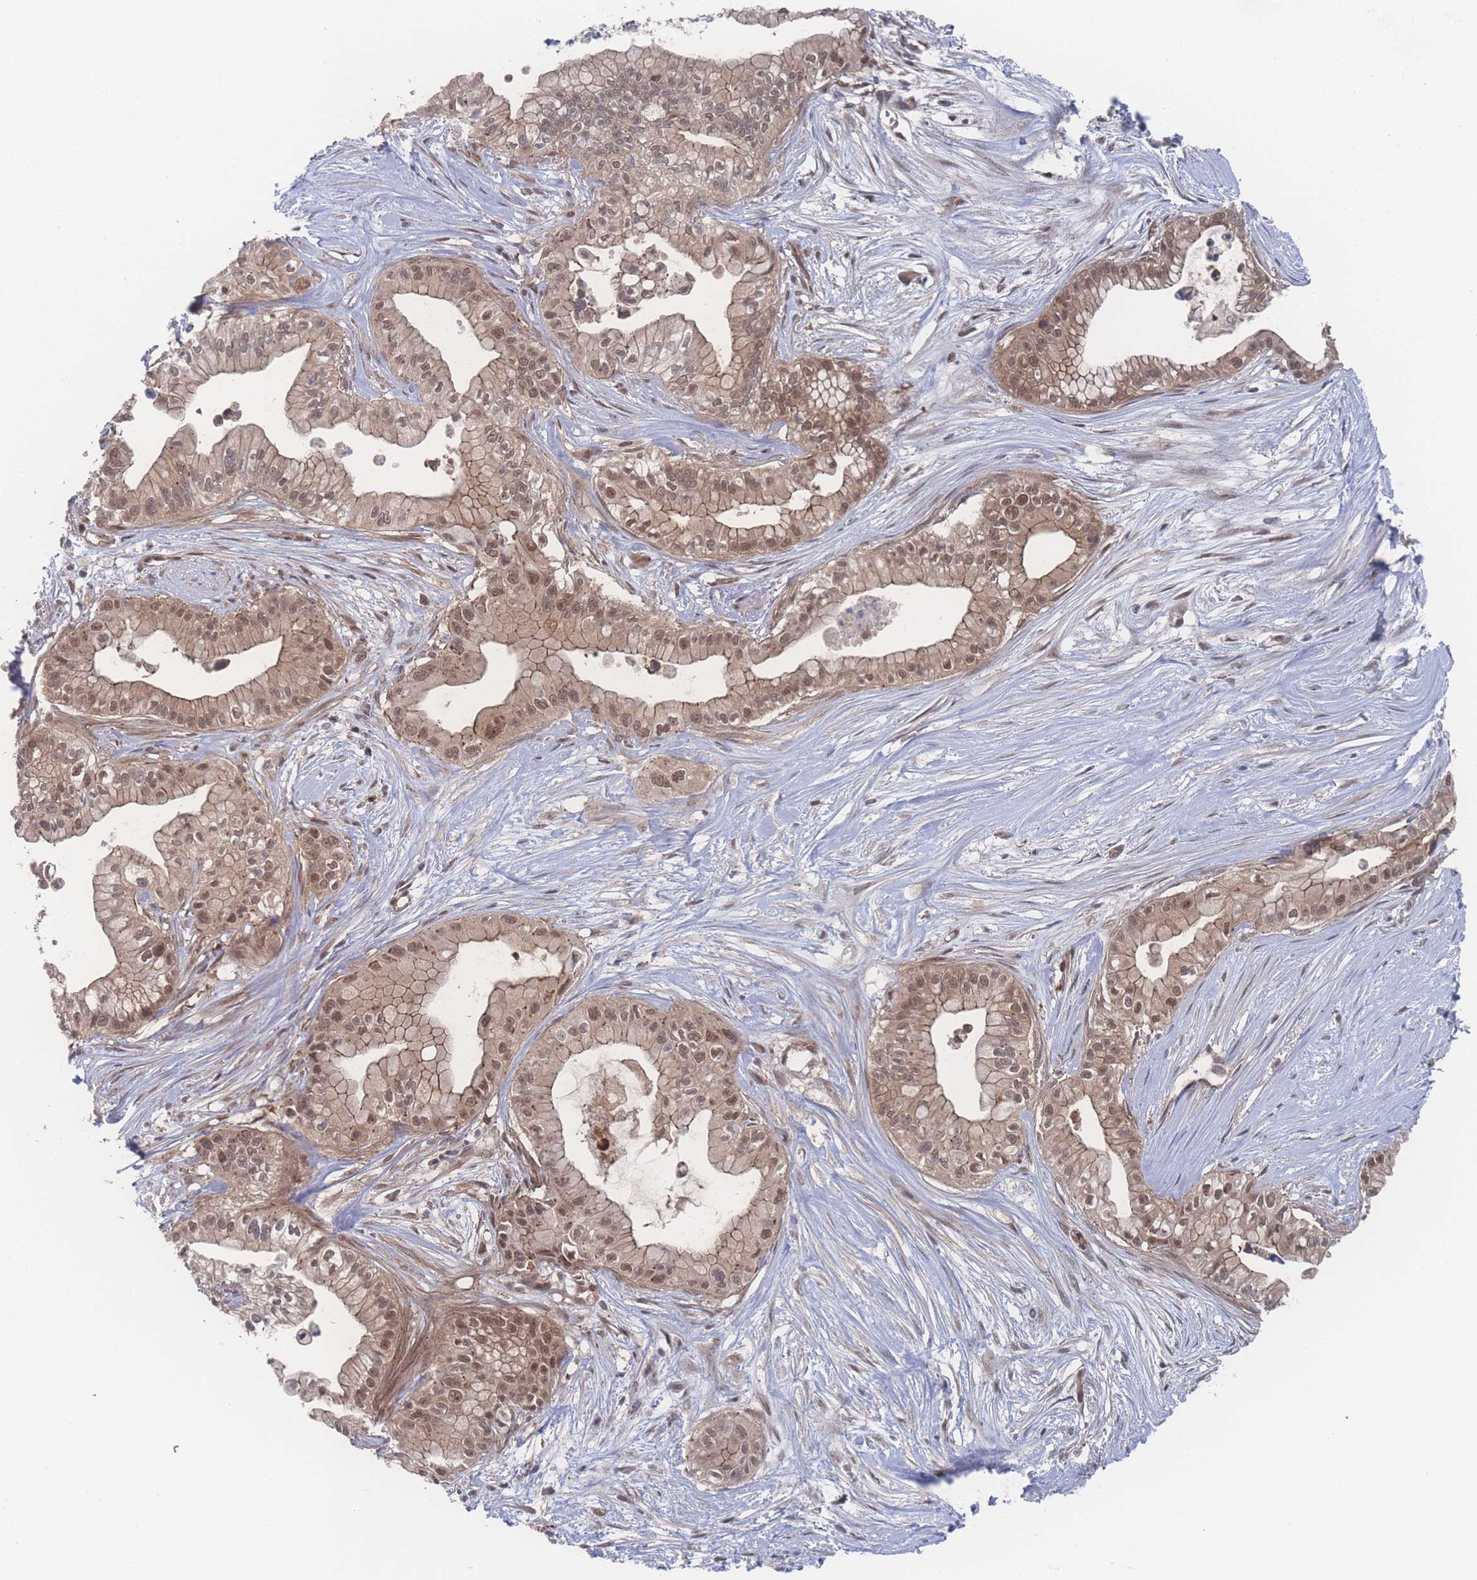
{"staining": {"intensity": "weak", "quantity": ">75%", "location": "cytoplasmic/membranous,nuclear"}, "tissue": "pancreatic cancer", "cell_type": "Tumor cells", "image_type": "cancer", "snomed": [{"axis": "morphology", "description": "Adenocarcinoma, NOS"}, {"axis": "topography", "description": "Pancreas"}], "caption": "An image of adenocarcinoma (pancreatic) stained for a protein exhibits weak cytoplasmic/membranous and nuclear brown staining in tumor cells.", "gene": "PSMA1", "patient": {"sex": "male", "age": 78}}